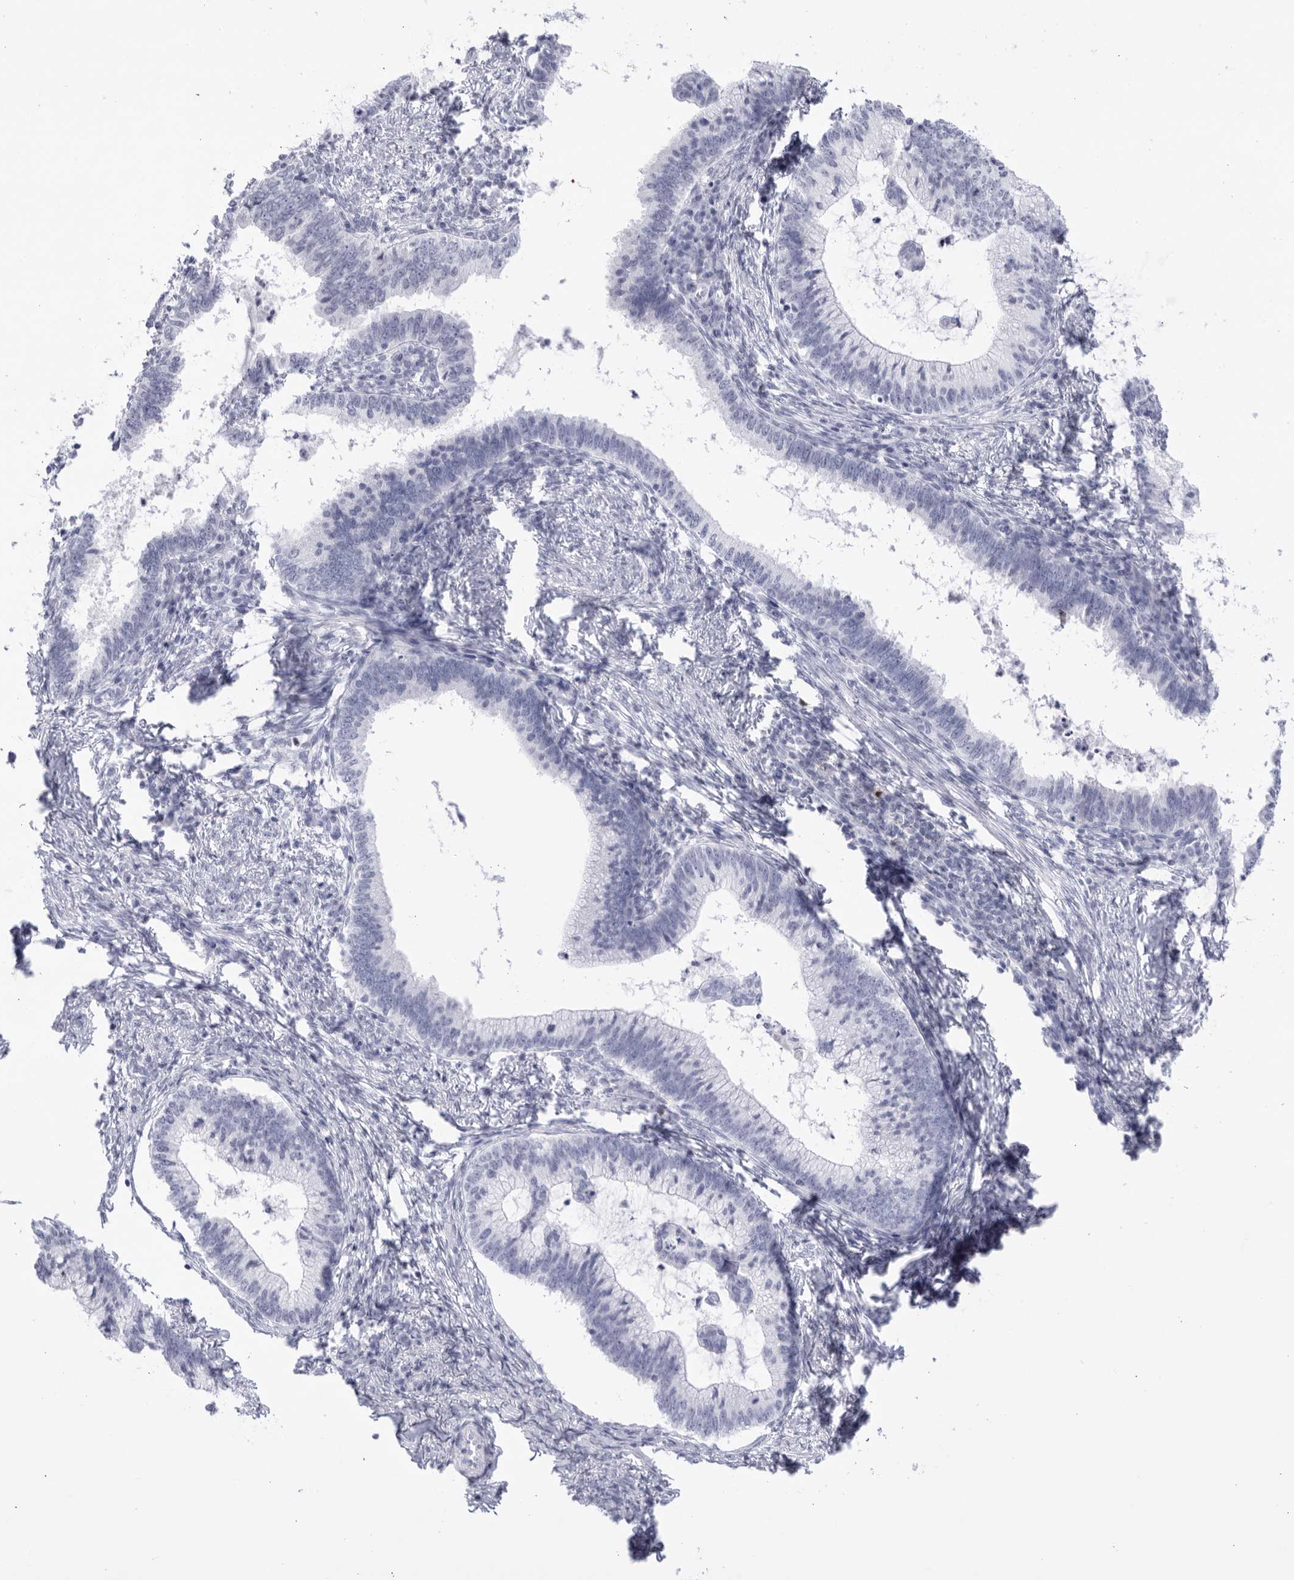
{"staining": {"intensity": "negative", "quantity": "none", "location": "none"}, "tissue": "cervical cancer", "cell_type": "Tumor cells", "image_type": "cancer", "snomed": [{"axis": "morphology", "description": "Adenocarcinoma, NOS"}, {"axis": "topography", "description": "Cervix"}], "caption": "The immunohistochemistry (IHC) image has no significant positivity in tumor cells of adenocarcinoma (cervical) tissue.", "gene": "CNBD1", "patient": {"sex": "female", "age": 36}}